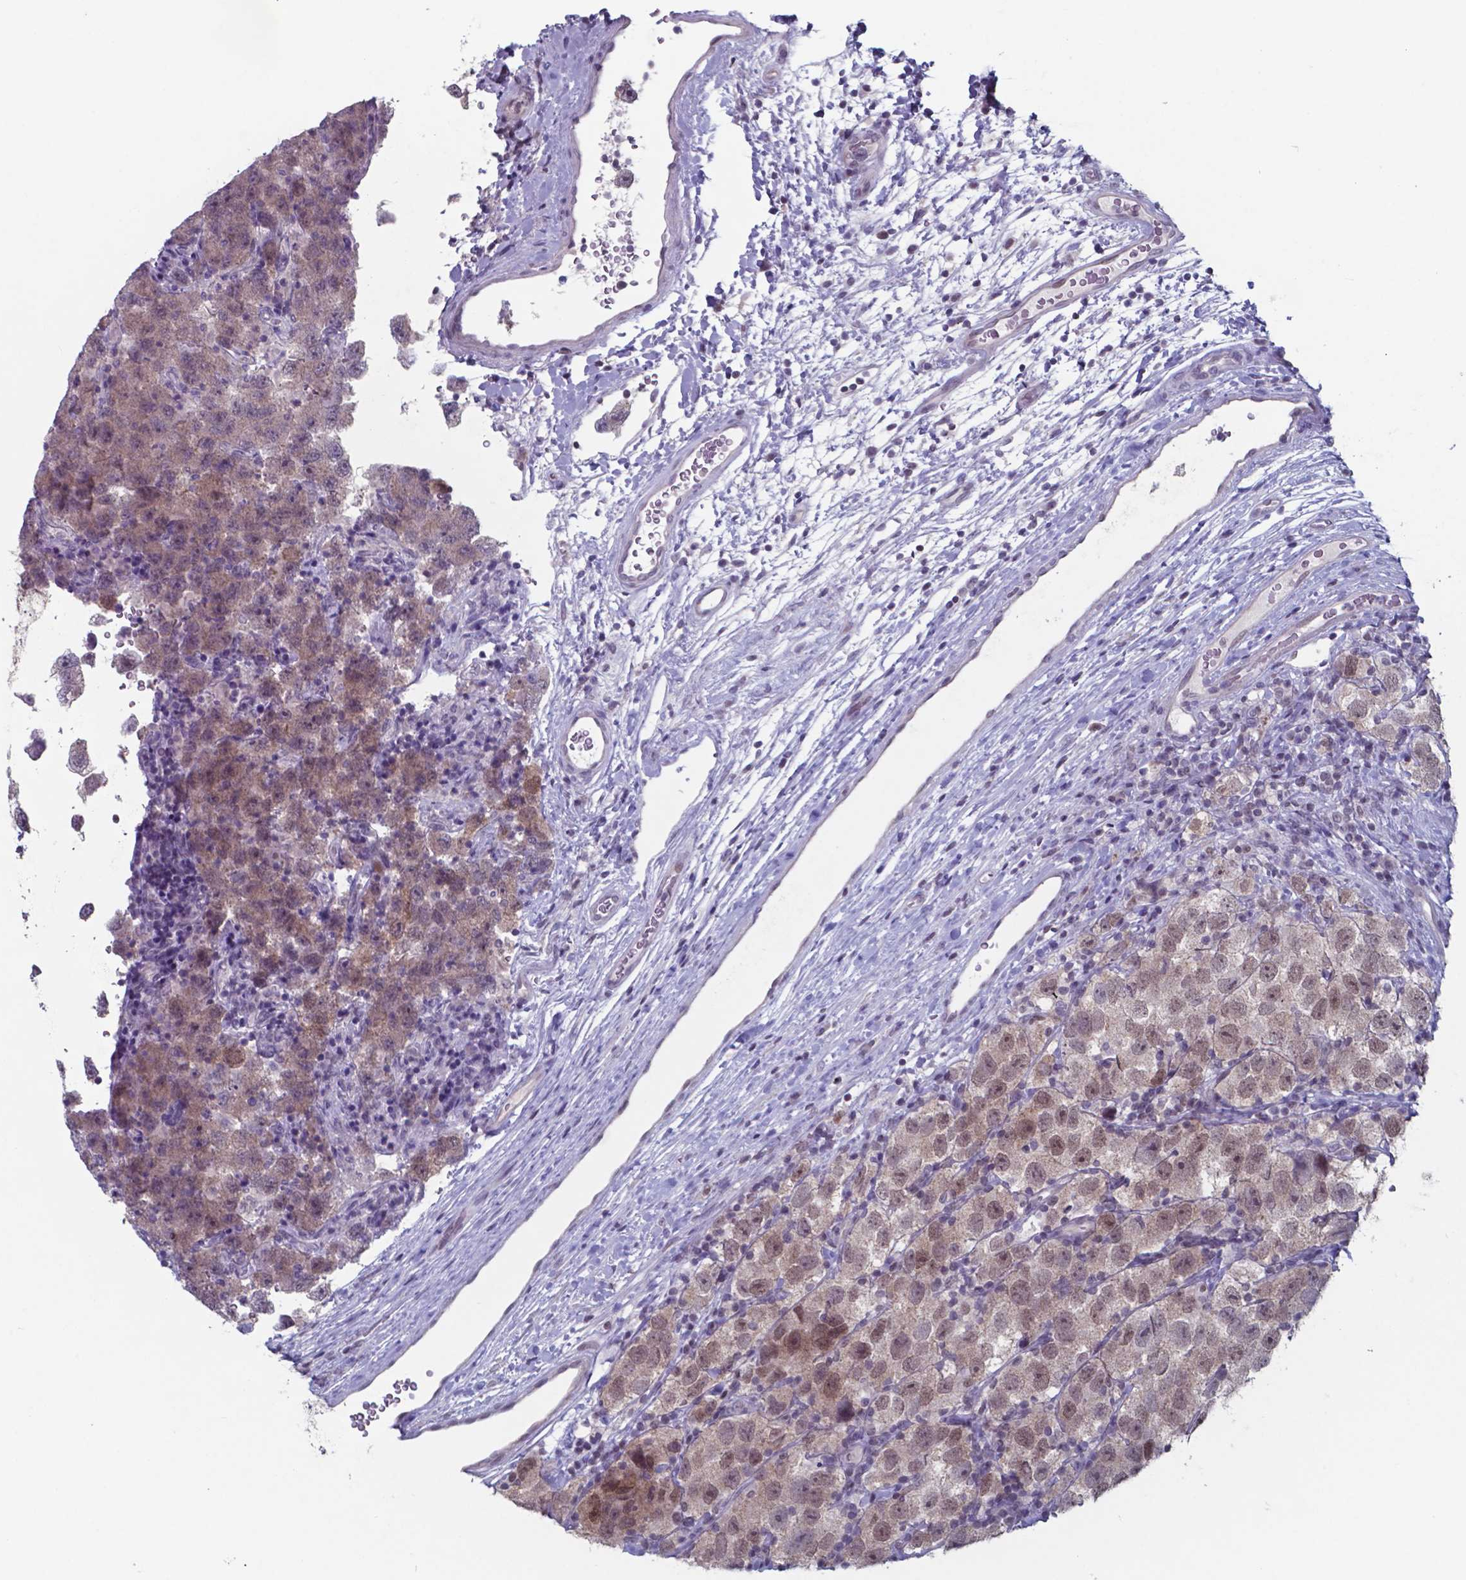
{"staining": {"intensity": "moderate", "quantity": "25%-75%", "location": "nuclear"}, "tissue": "testis cancer", "cell_type": "Tumor cells", "image_type": "cancer", "snomed": [{"axis": "morphology", "description": "Seminoma, NOS"}, {"axis": "topography", "description": "Testis"}], "caption": "Testis cancer tissue shows moderate nuclear positivity in about 25%-75% of tumor cells, visualized by immunohistochemistry. The staining is performed using DAB brown chromogen to label protein expression. The nuclei are counter-stained blue using hematoxylin.", "gene": "TDP2", "patient": {"sex": "male", "age": 26}}